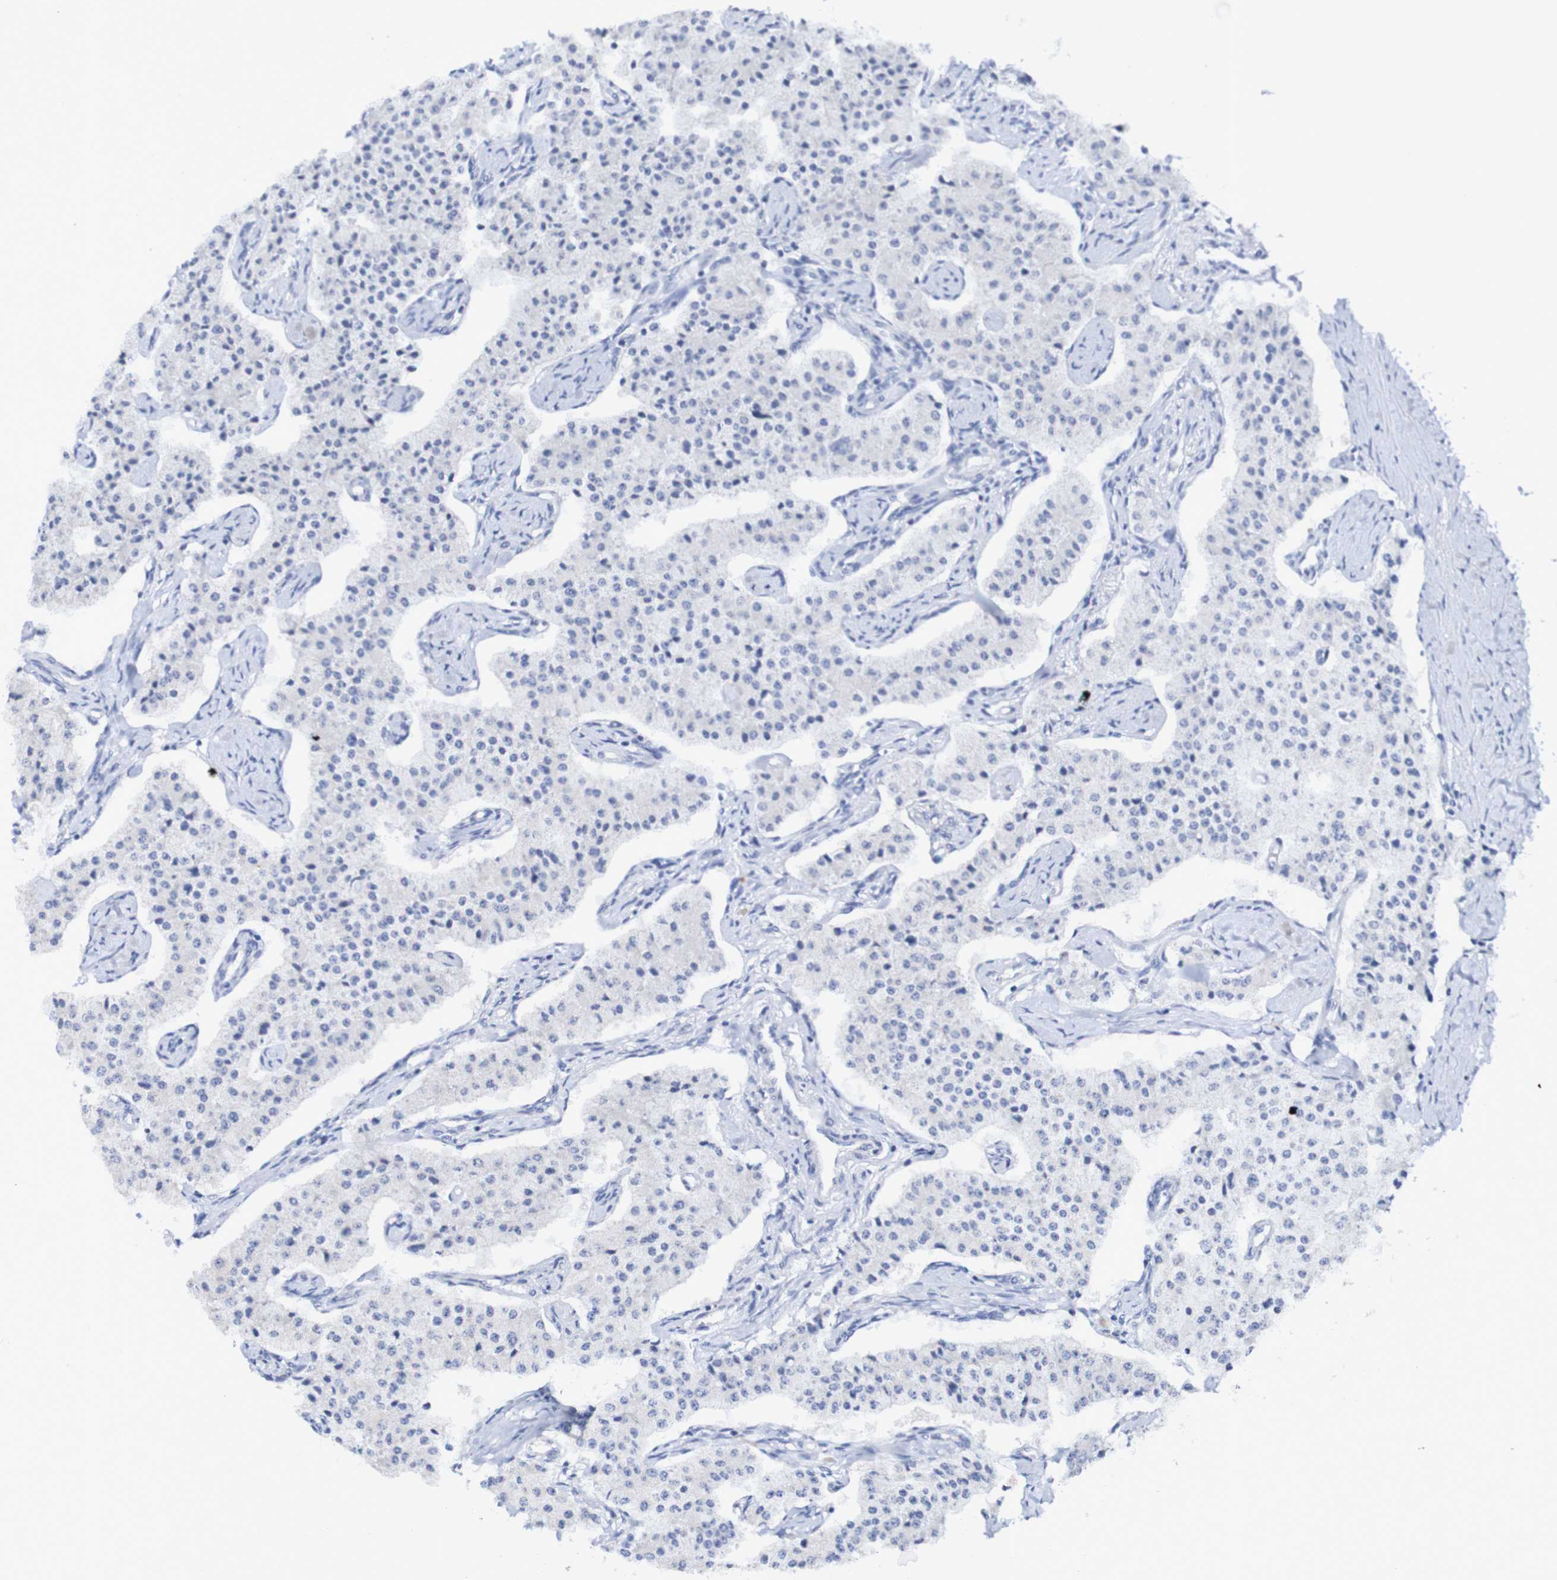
{"staining": {"intensity": "negative", "quantity": "none", "location": "none"}, "tissue": "carcinoid", "cell_type": "Tumor cells", "image_type": "cancer", "snomed": [{"axis": "morphology", "description": "Carcinoid, malignant, NOS"}, {"axis": "topography", "description": "Colon"}], "caption": "DAB (3,3'-diaminobenzidine) immunohistochemical staining of human carcinoid (malignant) demonstrates no significant expression in tumor cells.", "gene": "ACVR1C", "patient": {"sex": "female", "age": 52}}